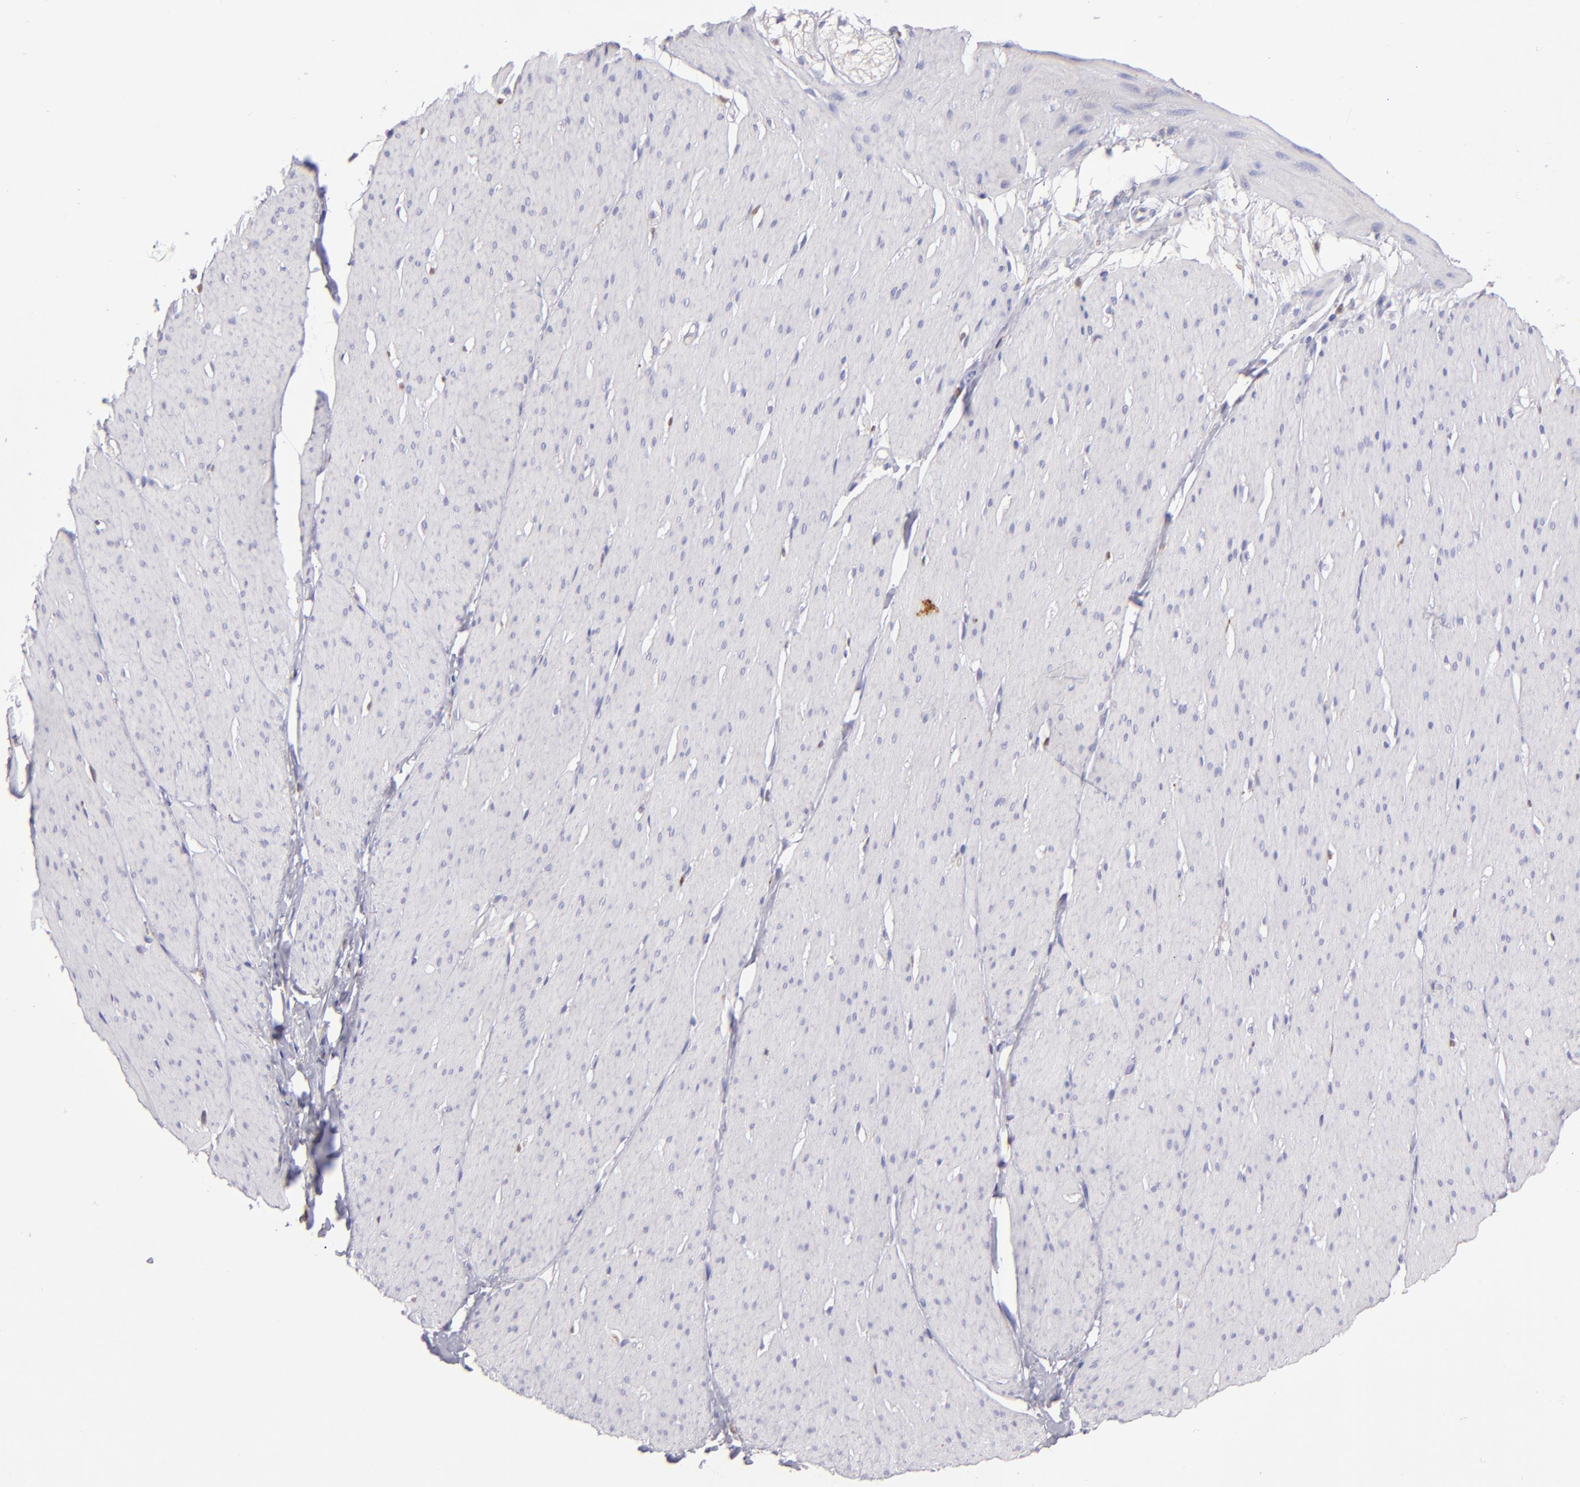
{"staining": {"intensity": "negative", "quantity": "none", "location": "none"}, "tissue": "smooth muscle", "cell_type": "Smooth muscle cells", "image_type": "normal", "snomed": [{"axis": "morphology", "description": "Normal tissue, NOS"}, {"axis": "topography", "description": "Smooth muscle"}, {"axis": "topography", "description": "Colon"}], "caption": "Immunohistochemistry (IHC) of normal human smooth muscle reveals no staining in smooth muscle cells. (DAB (3,3'-diaminobenzidine) IHC, high magnification).", "gene": "IRF8", "patient": {"sex": "male", "age": 67}}